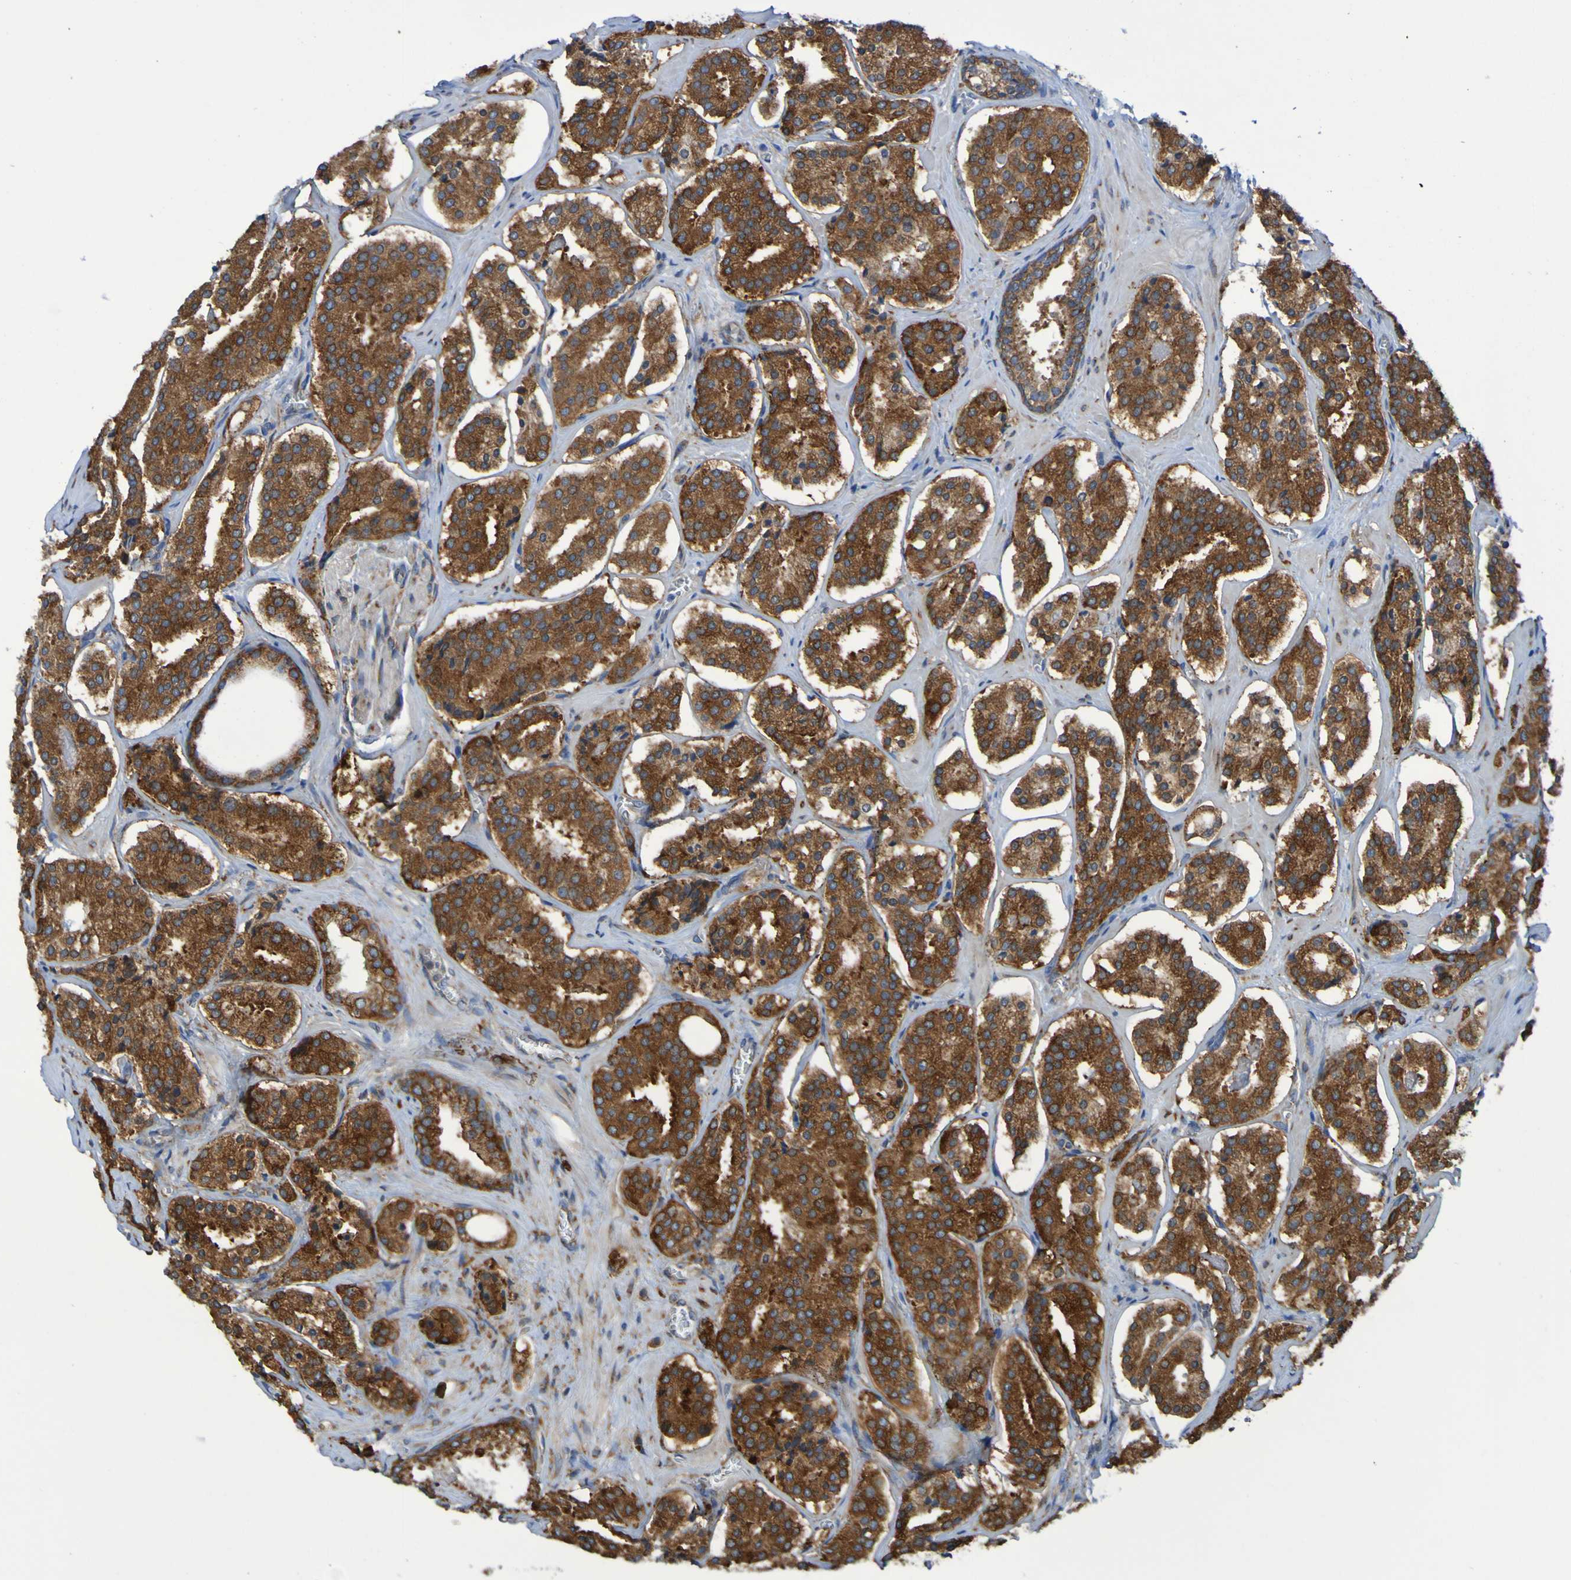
{"staining": {"intensity": "strong", "quantity": ">75%", "location": "cytoplasmic/membranous"}, "tissue": "prostate cancer", "cell_type": "Tumor cells", "image_type": "cancer", "snomed": [{"axis": "morphology", "description": "Adenocarcinoma, High grade"}, {"axis": "topography", "description": "Prostate"}], "caption": "The immunohistochemical stain highlights strong cytoplasmic/membranous staining in tumor cells of prostate cancer (high-grade adenocarcinoma) tissue.", "gene": "FKBP3", "patient": {"sex": "male", "age": 60}}